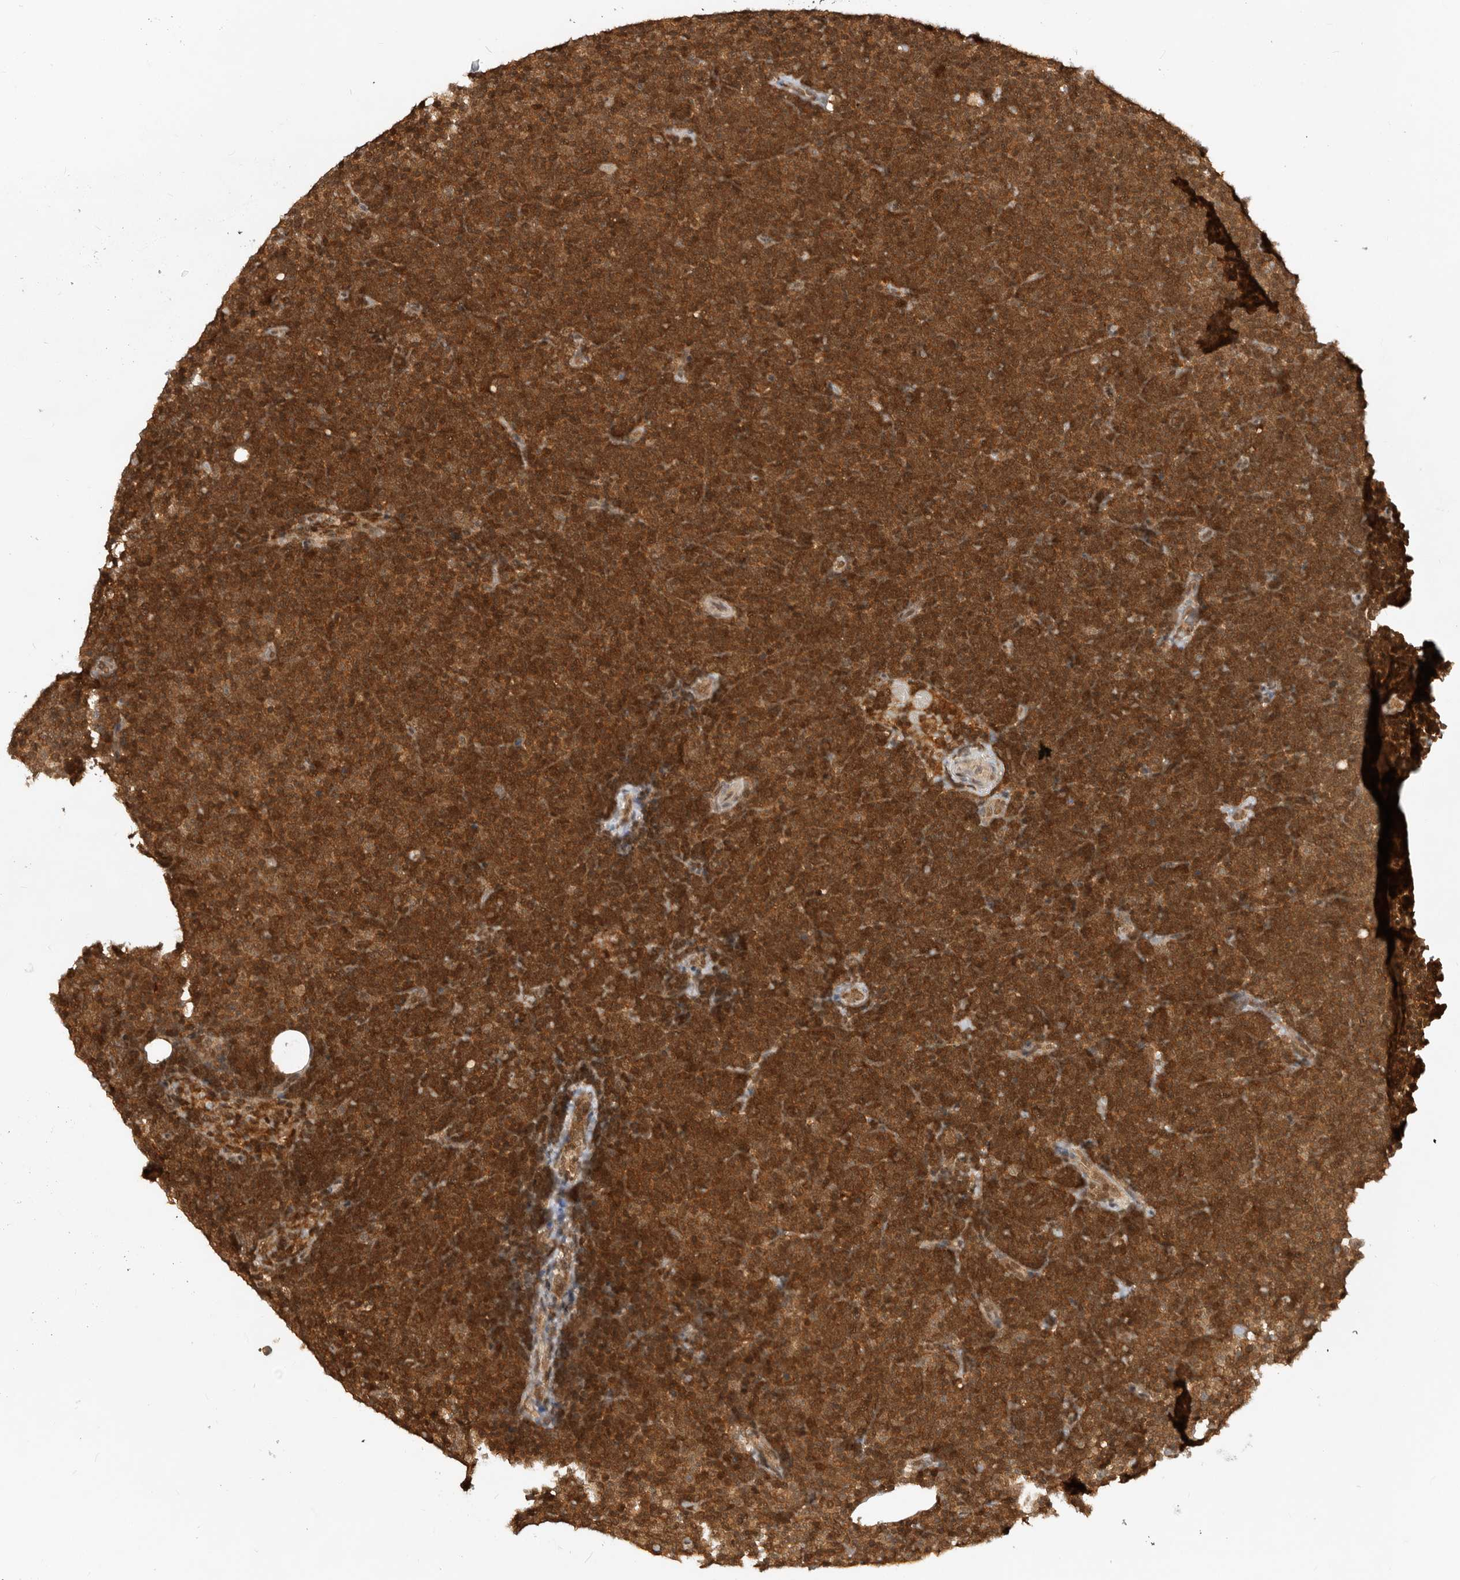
{"staining": {"intensity": "strong", "quantity": ">75%", "location": "cytoplasmic/membranous,nuclear"}, "tissue": "lymphoma", "cell_type": "Tumor cells", "image_type": "cancer", "snomed": [{"axis": "morphology", "description": "Malignant lymphoma, non-Hodgkin's type, Low grade"}, {"axis": "topography", "description": "Lymph node"}], "caption": "Brown immunohistochemical staining in lymphoma exhibits strong cytoplasmic/membranous and nuclear positivity in approximately >75% of tumor cells.", "gene": "ADPRS", "patient": {"sex": "female", "age": 53}}